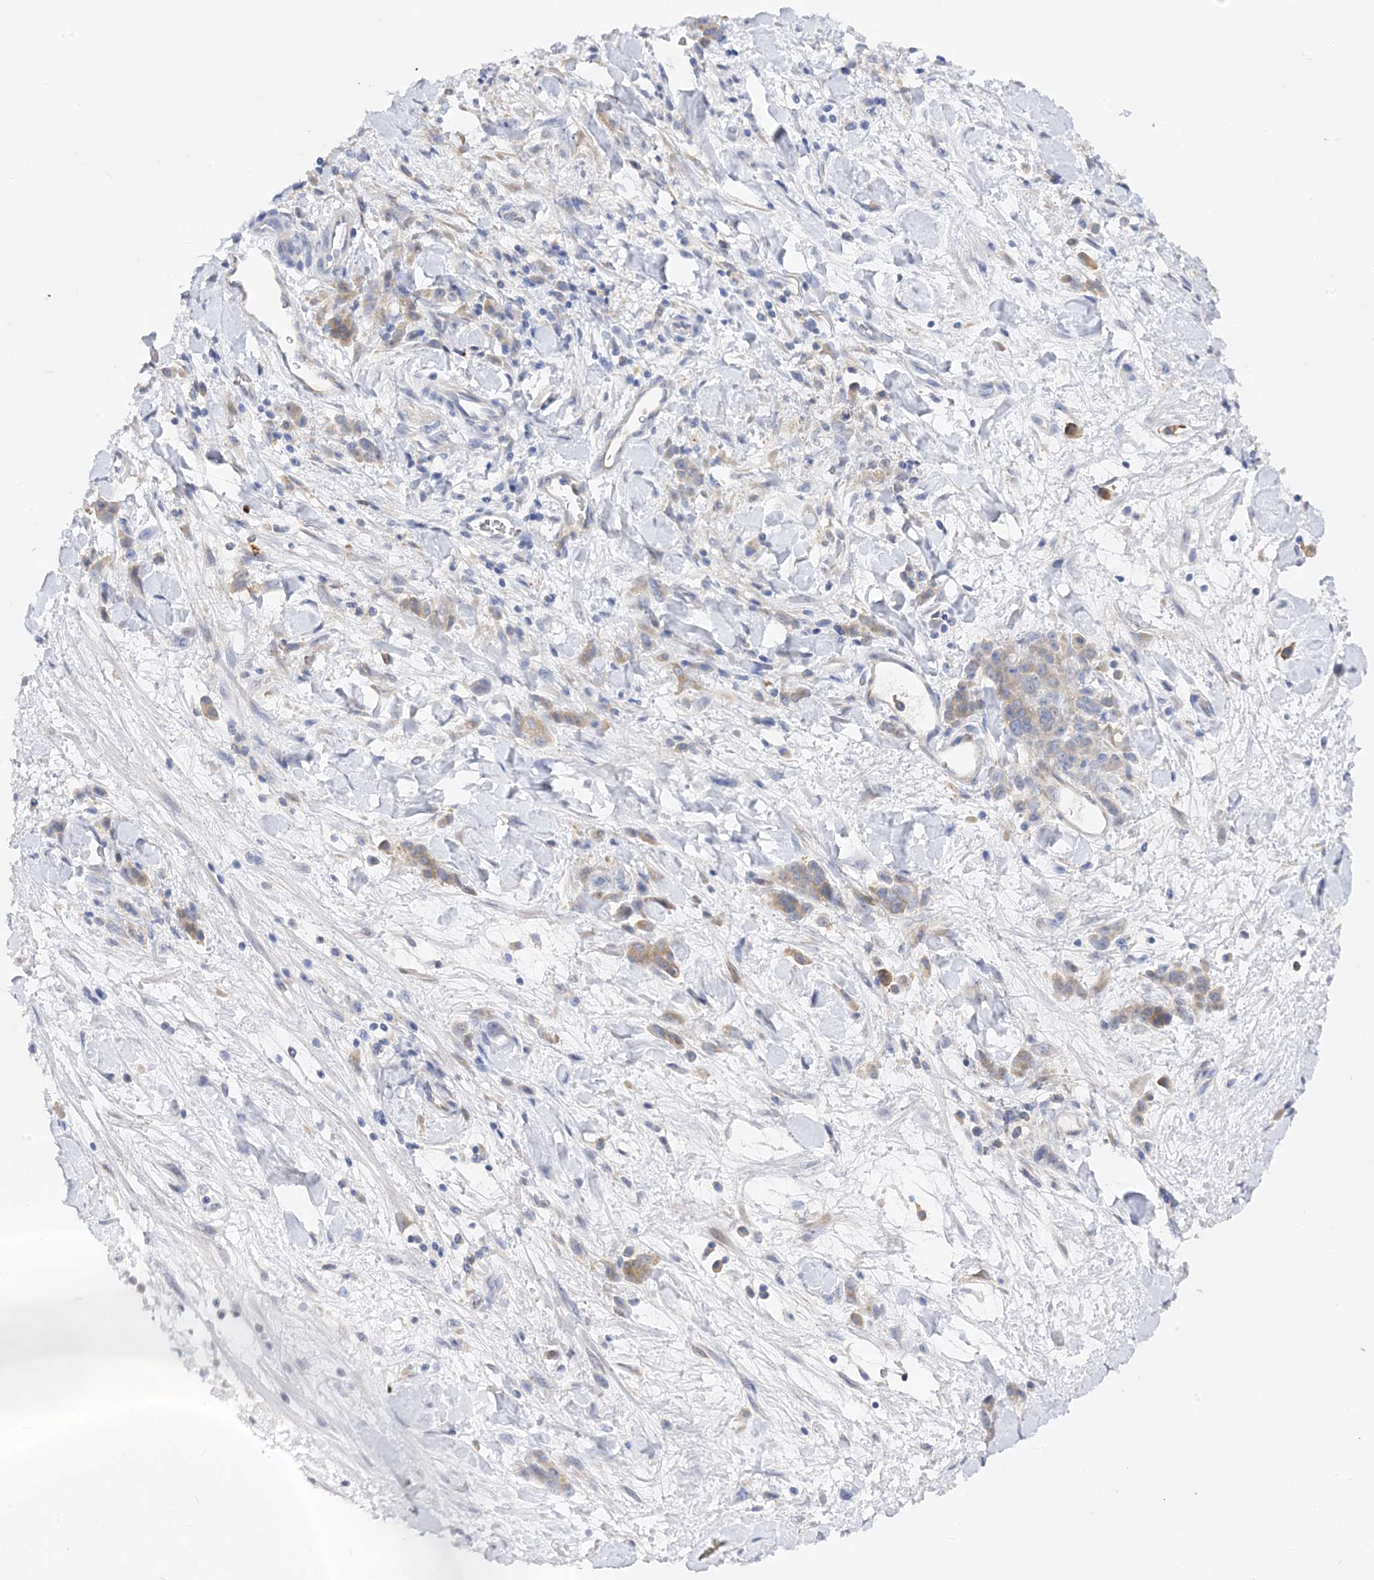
{"staining": {"intensity": "weak", "quantity": "25%-75%", "location": "cytoplasmic/membranous"}, "tissue": "stomach cancer", "cell_type": "Tumor cells", "image_type": "cancer", "snomed": [{"axis": "morphology", "description": "Normal tissue, NOS"}, {"axis": "morphology", "description": "Adenocarcinoma, NOS"}, {"axis": "topography", "description": "Stomach"}], "caption": "A photomicrograph of human adenocarcinoma (stomach) stained for a protein exhibits weak cytoplasmic/membranous brown staining in tumor cells. The staining was performed using DAB, with brown indicating positive protein expression. Nuclei are stained blue with hematoxylin.", "gene": "ARV1", "patient": {"sex": "male", "age": 82}}